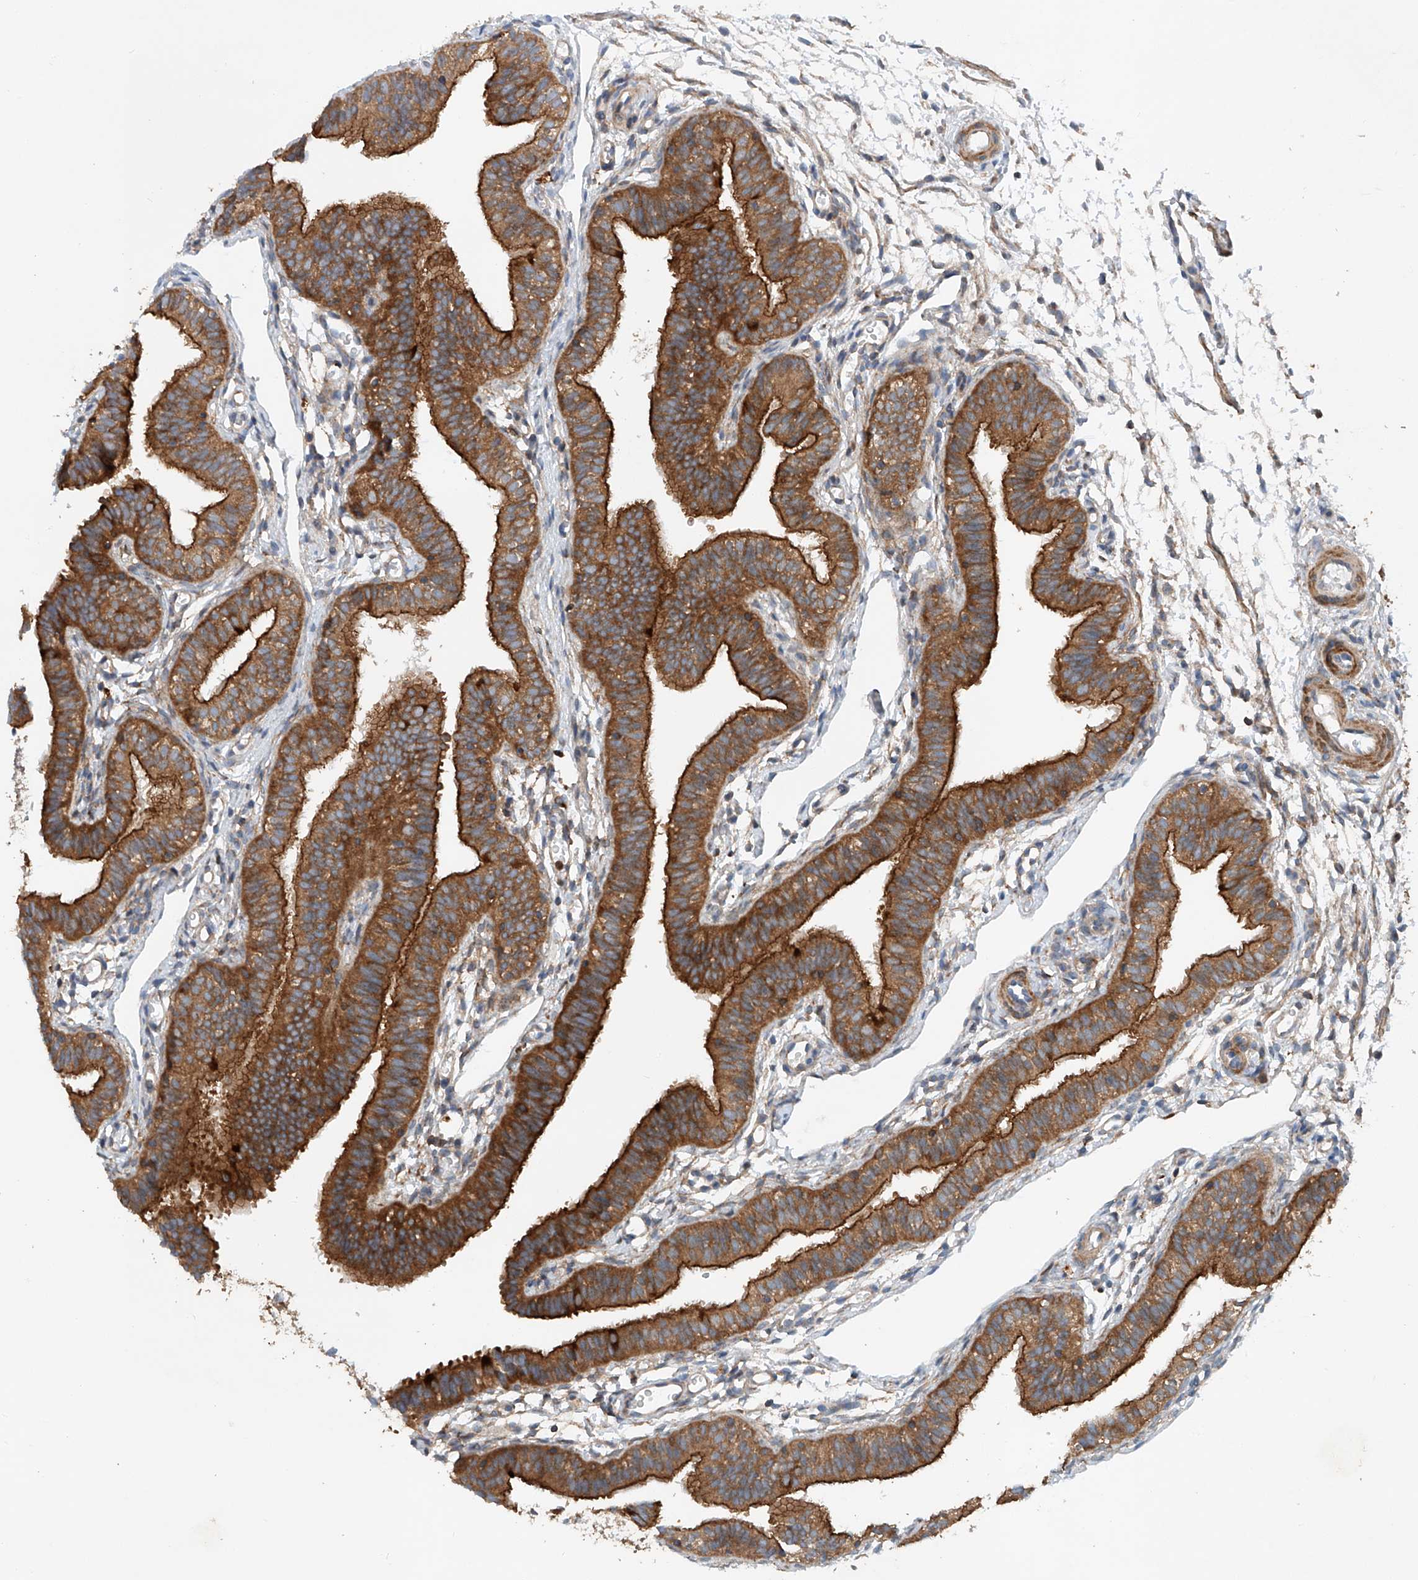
{"staining": {"intensity": "strong", "quantity": ">75%", "location": "cytoplasmic/membranous"}, "tissue": "fallopian tube", "cell_type": "Glandular cells", "image_type": "normal", "snomed": [{"axis": "morphology", "description": "Normal tissue, NOS"}, {"axis": "topography", "description": "Fallopian tube"}], "caption": "Immunohistochemistry photomicrograph of unremarkable fallopian tube: human fallopian tube stained using IHC demonstrates high levels of strong protein expression localized specifically in the cytoplasmic/membranous of glandular cells, appearing as a cytoplasmic/membranous brown color.", "gene": "CEP85L", "patient": {"sex": "female", "age": 35}}